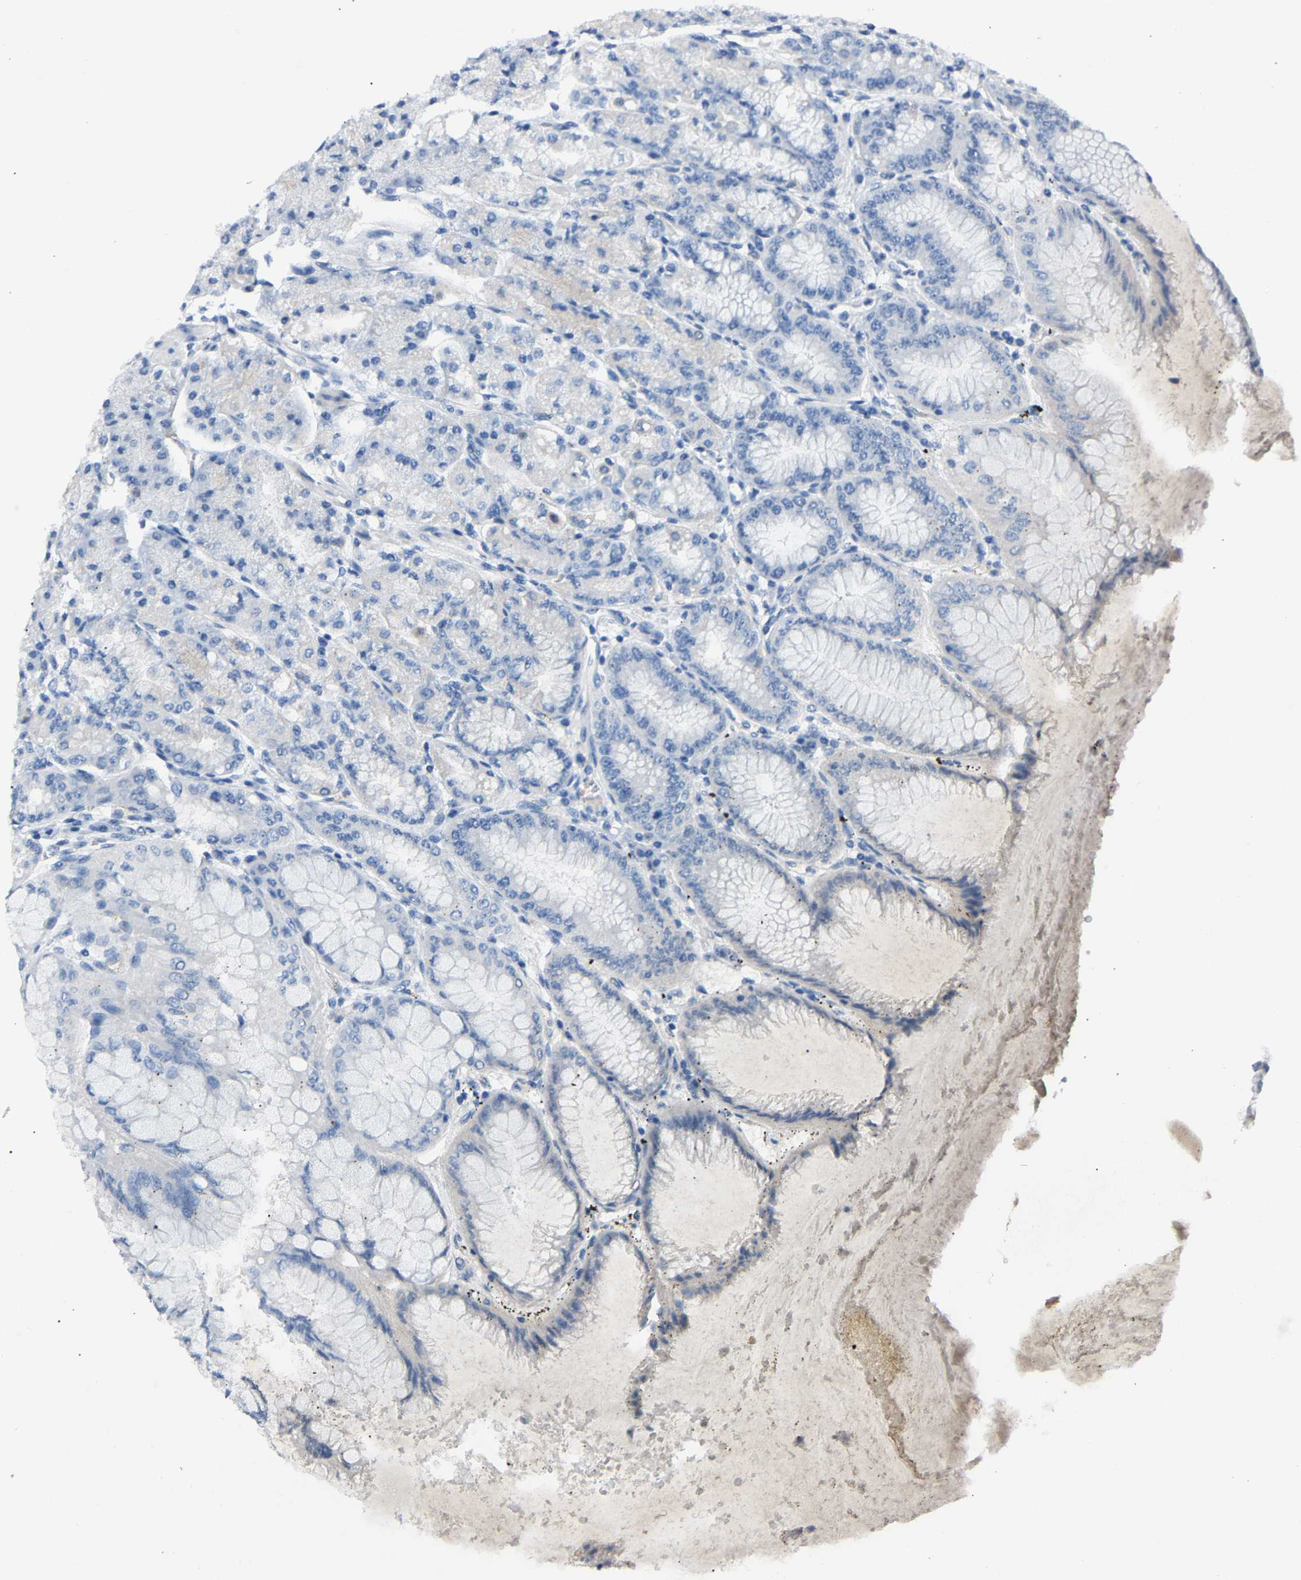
{"staining": {"intensity": "negative", "quantity": "none", "location": "none"}, "tissue": "stomach", "cell_type": "Glandular cells", "image_type": "normal", "snomed": [{"axis": "morphology", "description": "Normal tissue, NOS"}, {"axis": "topography", "description": "Stomach, lower"}], "caption": "Immunohistochemical staining of normal human stomach exhibits no significant expression in glandular cells.", "gene": "DNAAF5", "patient": {"sex": "male", "age": 71}}